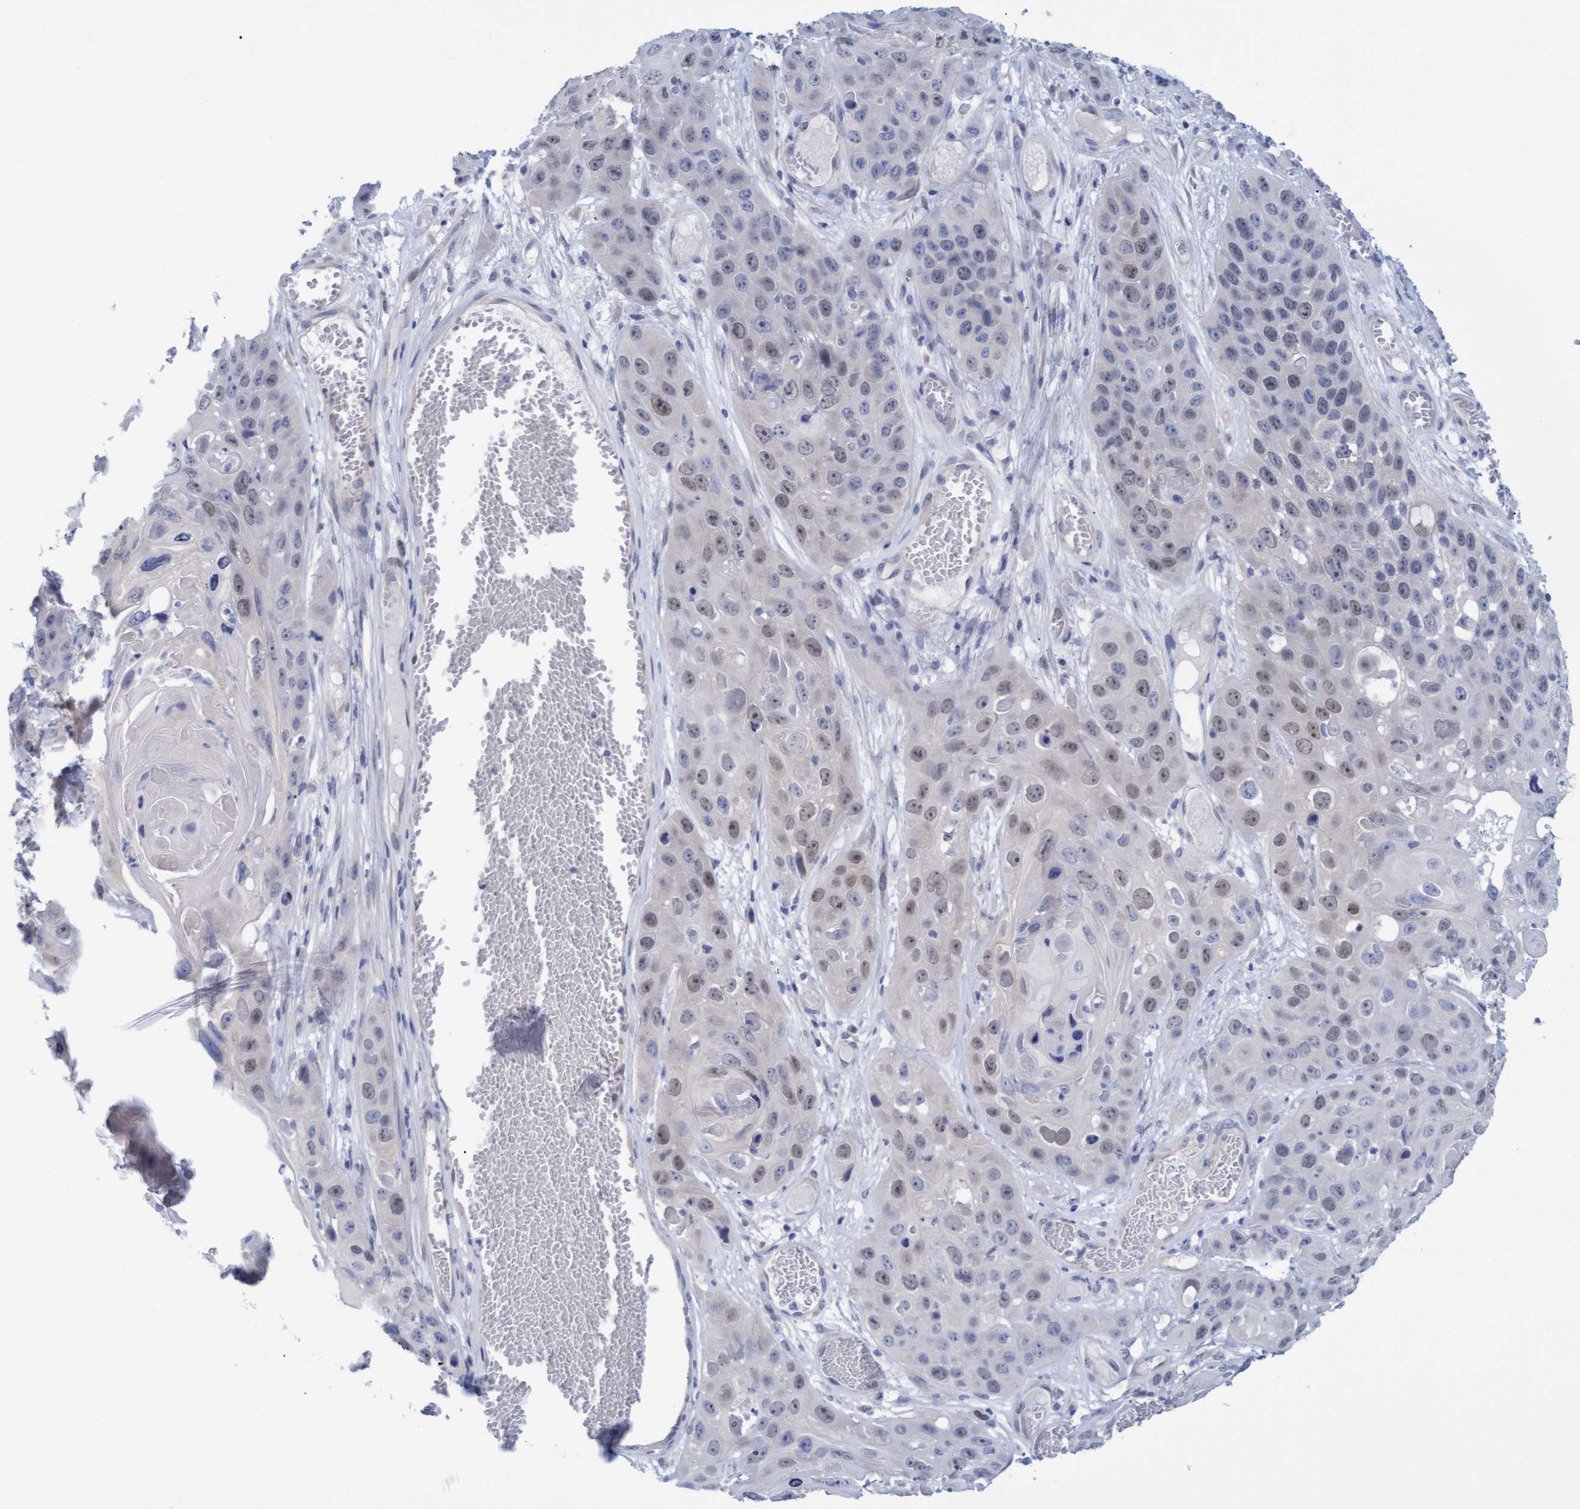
{"staining": {"intensity": "weak", "quantity": "<25%", "location": "nuclear"}, "tissue": "skin cancer", "cell_type": "Tumor cells", "image_type": "cancer", "snomed": [{"axis": "morphology", "description": "Squamous cell carcinoma, NOS"}, {"axis": "topography", "description": "Skin"}], "caption": "This is an immunohistochemistry (IHC) photomicrograph of human skin squamous cell carcinoma. There is no expression in tumor cells.", "gene": "STXBP1", "patient": {"sex": "male", "age": 55}}